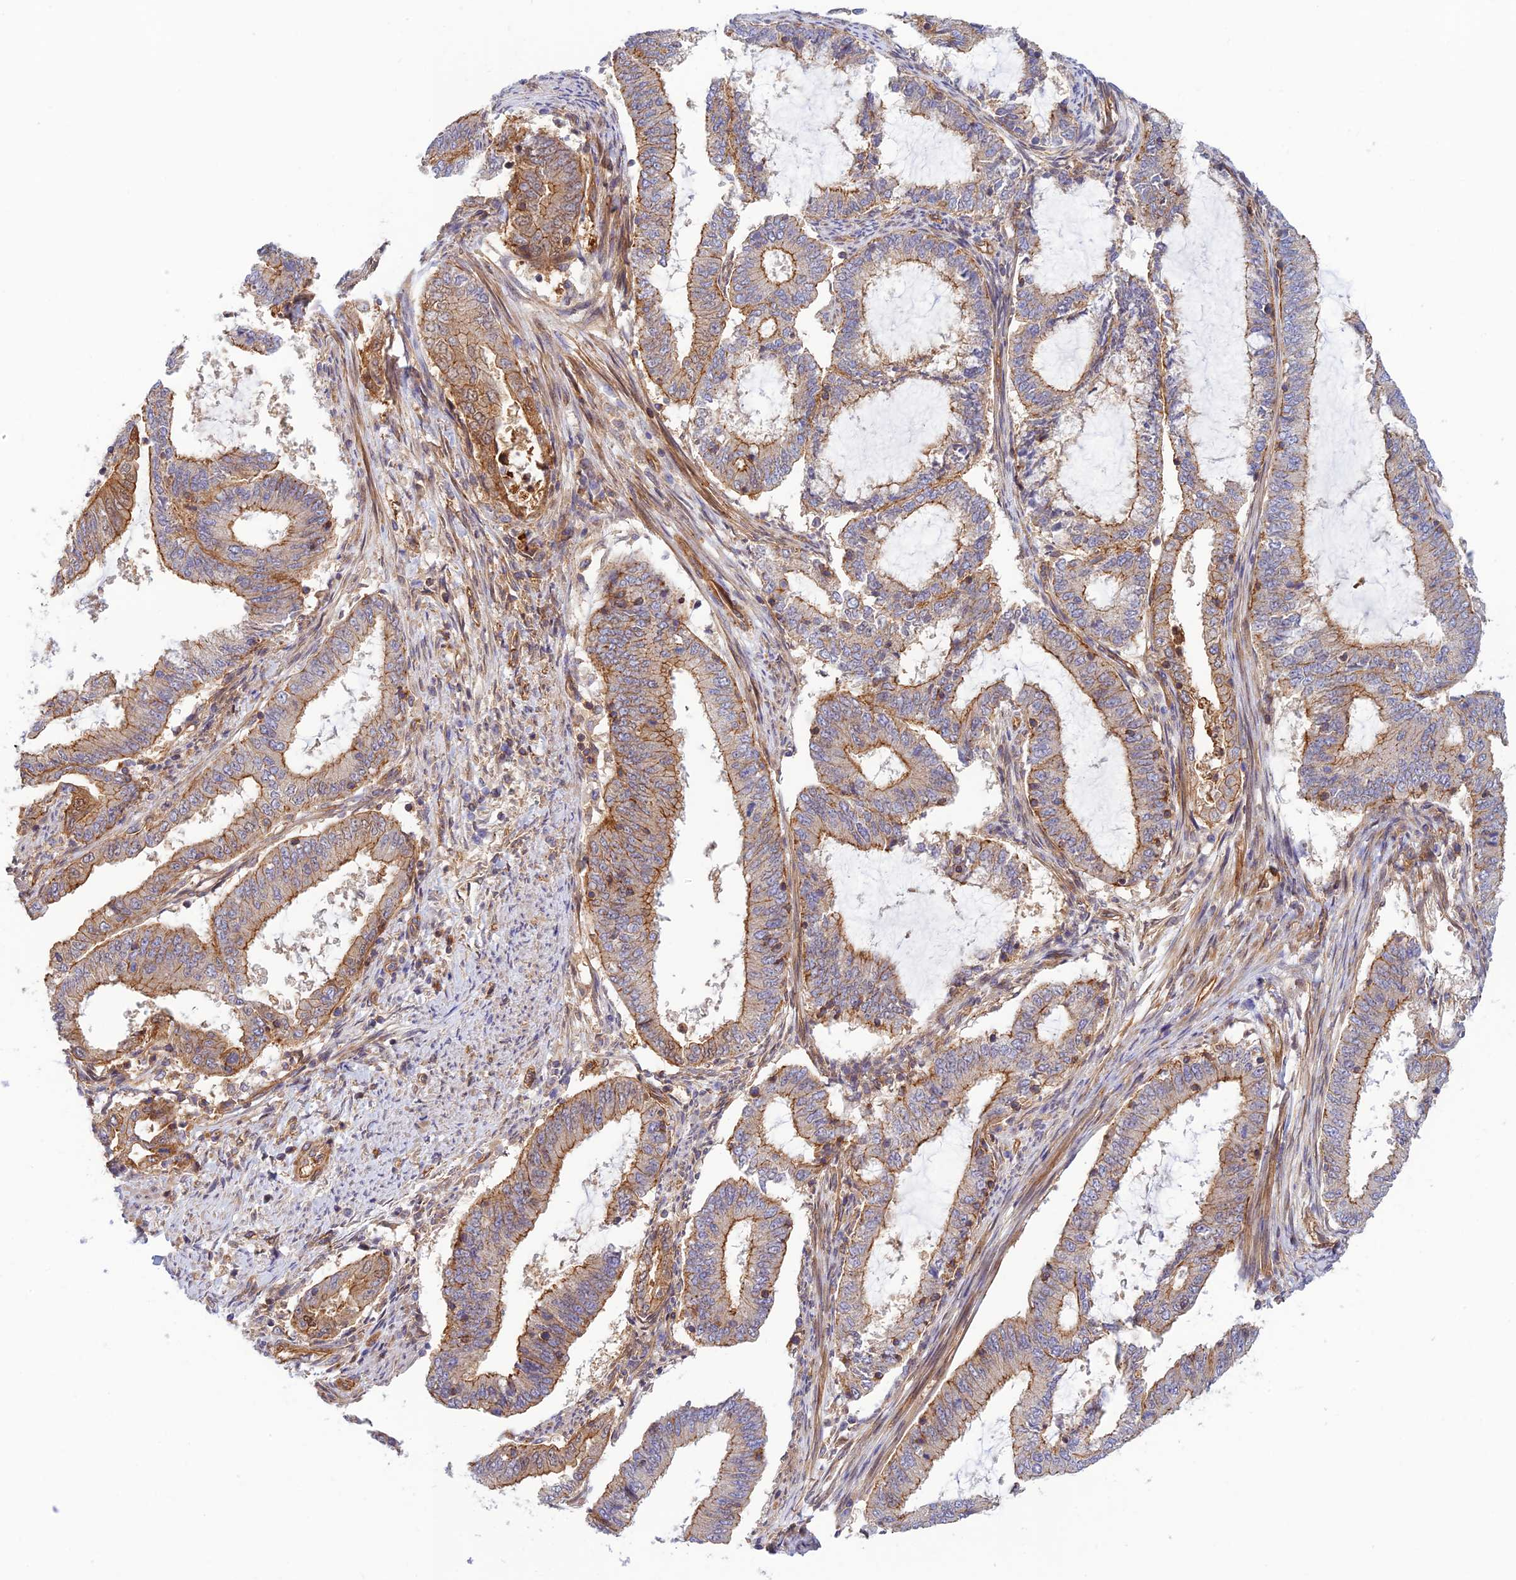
{"staining": {"intensity": "moderate", "quantity": ">75%", "location": "cytoplasmic/membranous"}, "tissue": "endometrial cancer", "cell_type": "Tumor cells", "image_type": "cancer", "snomed": [{"axis": "morphology", "description": "Adenocarcinoma, NOS"}, {"axis": "topography", "description": "Endometrium"}], "caption": "This is a photomicrograph of immunohistochemistry (IHC) staining of endometrial adenocarcinoma, which shows moderate staining in the cytoplasmic/membranous of tumor cells.", "gene": "PPP1R12C", "patient": {"sex": "female", "age": 51}}